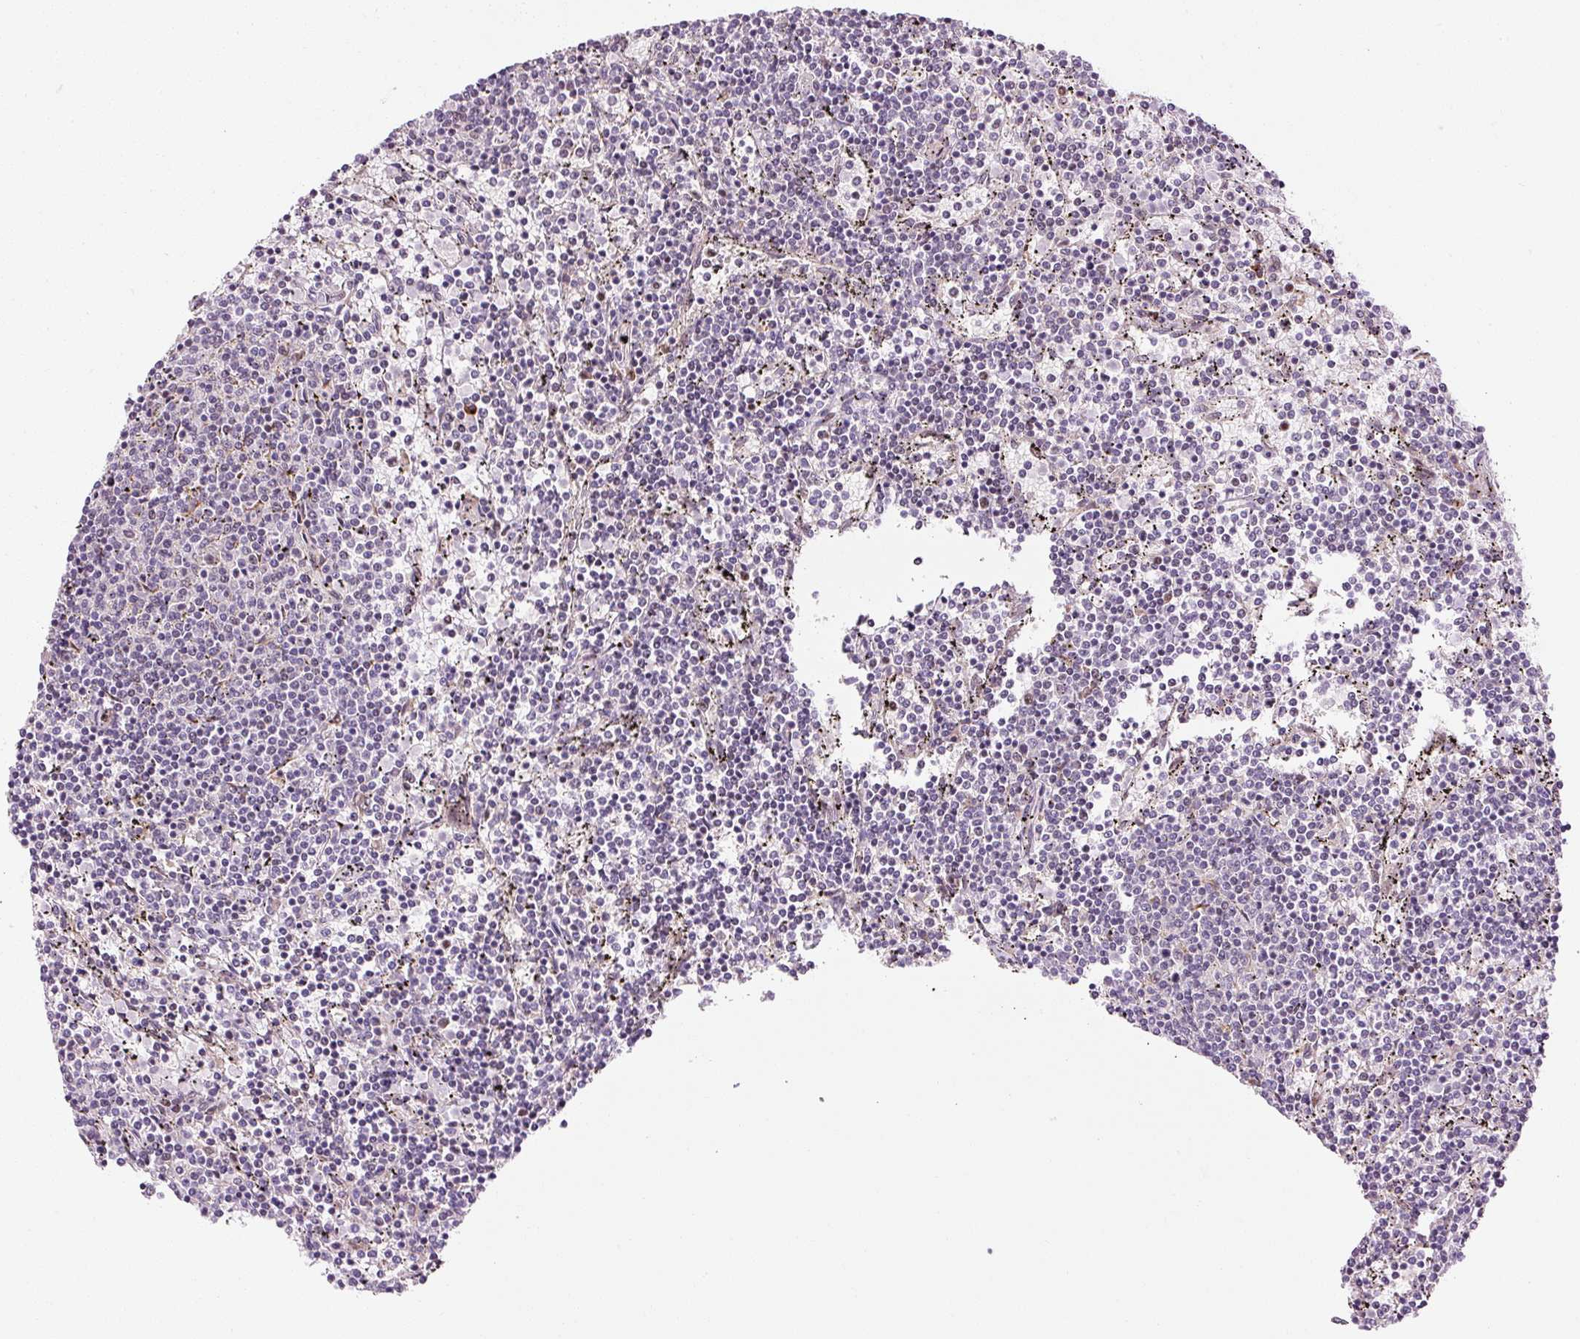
{"staining": {"intensity": "negative", "quantity": "none", "location": "none"}, "tissue": "lymphoma", "cell_type": "Tumor cells", "image_type": "cancer", "snomed": [{"axis": "morphology", "description": "Malignant lymphoma, non-Hodgkin's type, Low grade"}, {"axis": "topography", "description": "Spleen"}], "caption": "Immunohistochemical staining of lymphoma shows no significant expression in tumor cells. (DAB immunohistochemistry (IHC) visualized using brightfield microscopy, high magnification).", "gene": "ANKRD20A1", "patient": {"sex": "female", "age": 50}}